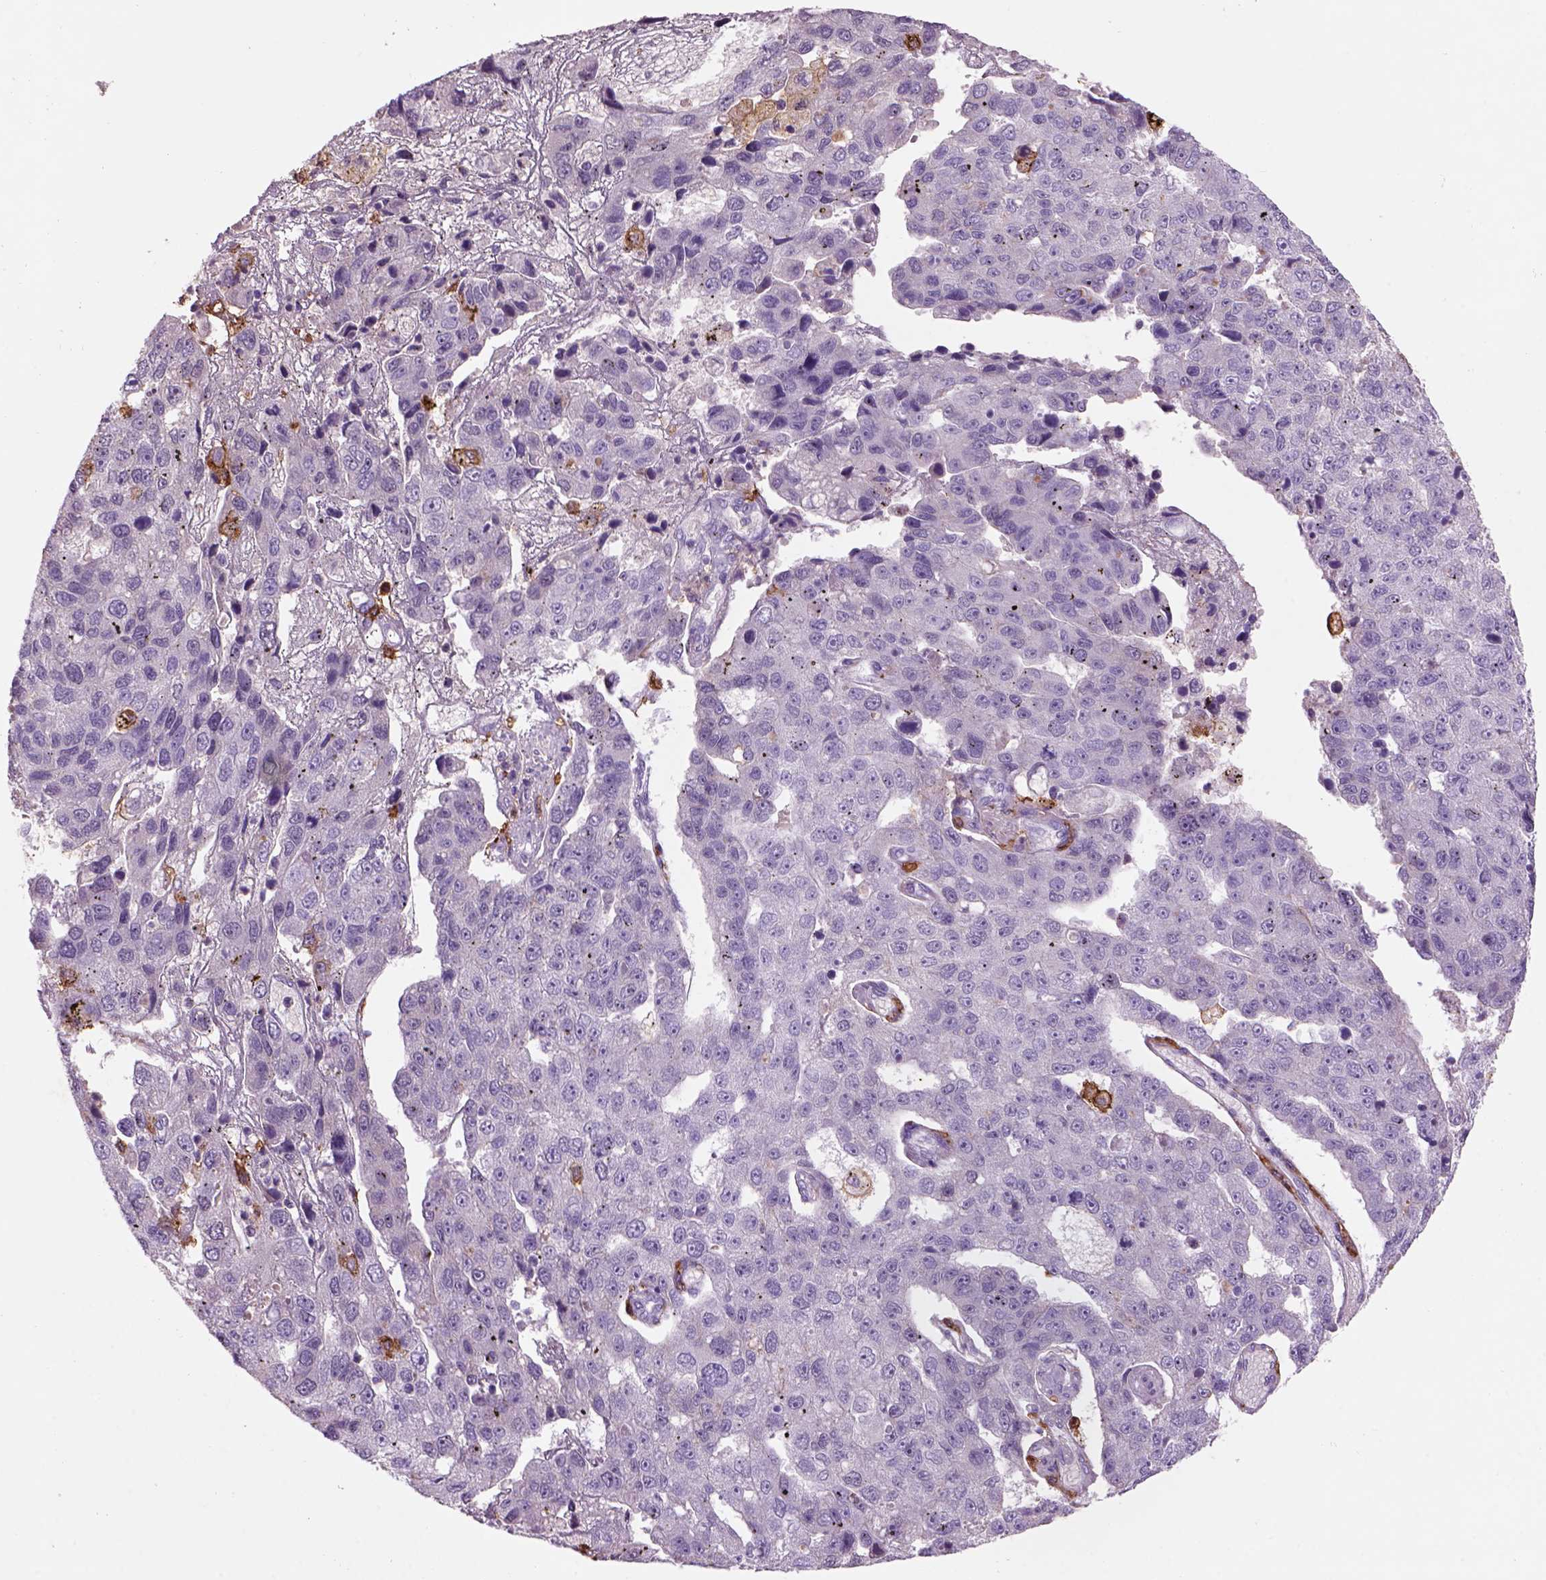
{"staining": {"intensity": "negative", "quantity": "none", "location": "none"}, "tissue": "pancreatic cancer", "cell_type": "Tumor cells", "image_type": "cancer", "snomed": [{"axis": "morphology", "description": "Adenocarcinoma, NOS"}, {"axis": "topography", "description": "Pancreas"}], "caption": "The immunohistochemistry micrograph has no significant expression in tumor cells of adenocarcinoma (pancreatic) tissue. (DAB IHC visualized using brightfield microscopy, high magnification).", "gene": "CD14", "patient": {"sex": "female", "age": 61}}